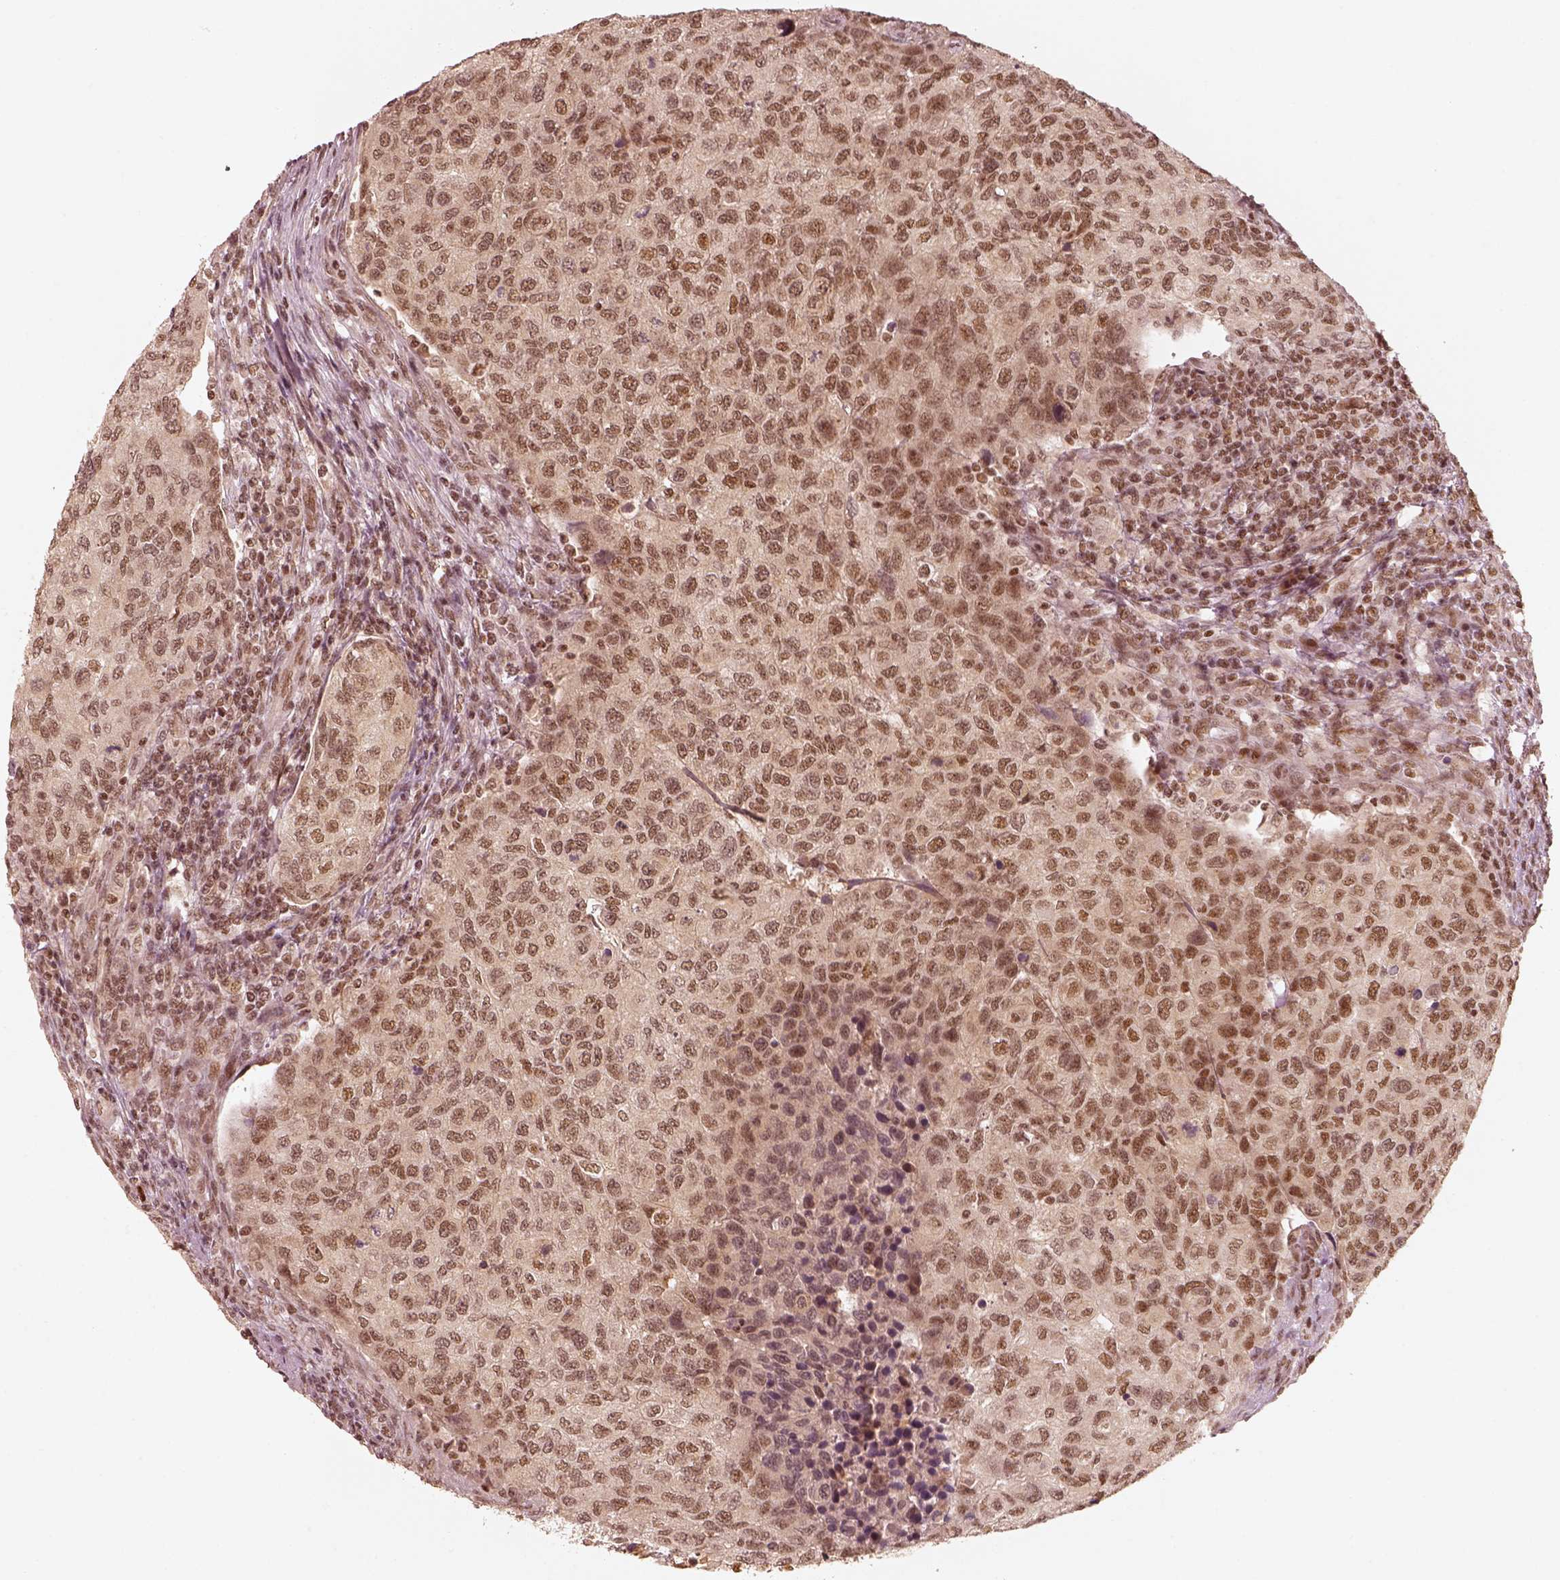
{"staining": {"intensity": "moderate", "quantity": ">75%", "location": "nuclear"}, "tissue": "urothelial cancer", "cell_type": "Tumor cells", "image_type": "cancer", "snomed": [{"axis": "morphology", "description": "Urothelial carcinoma, High grade"}, {"axis": "topography", "description": "Urinary bladder"}], "caption": "Human urothelial cancer stained for a protein (brown) displays moderate nuclear positive staining in about >75% of tumor cells.", "gene": "GMEB2", "patient": {"sex": "female", "age": 78}}